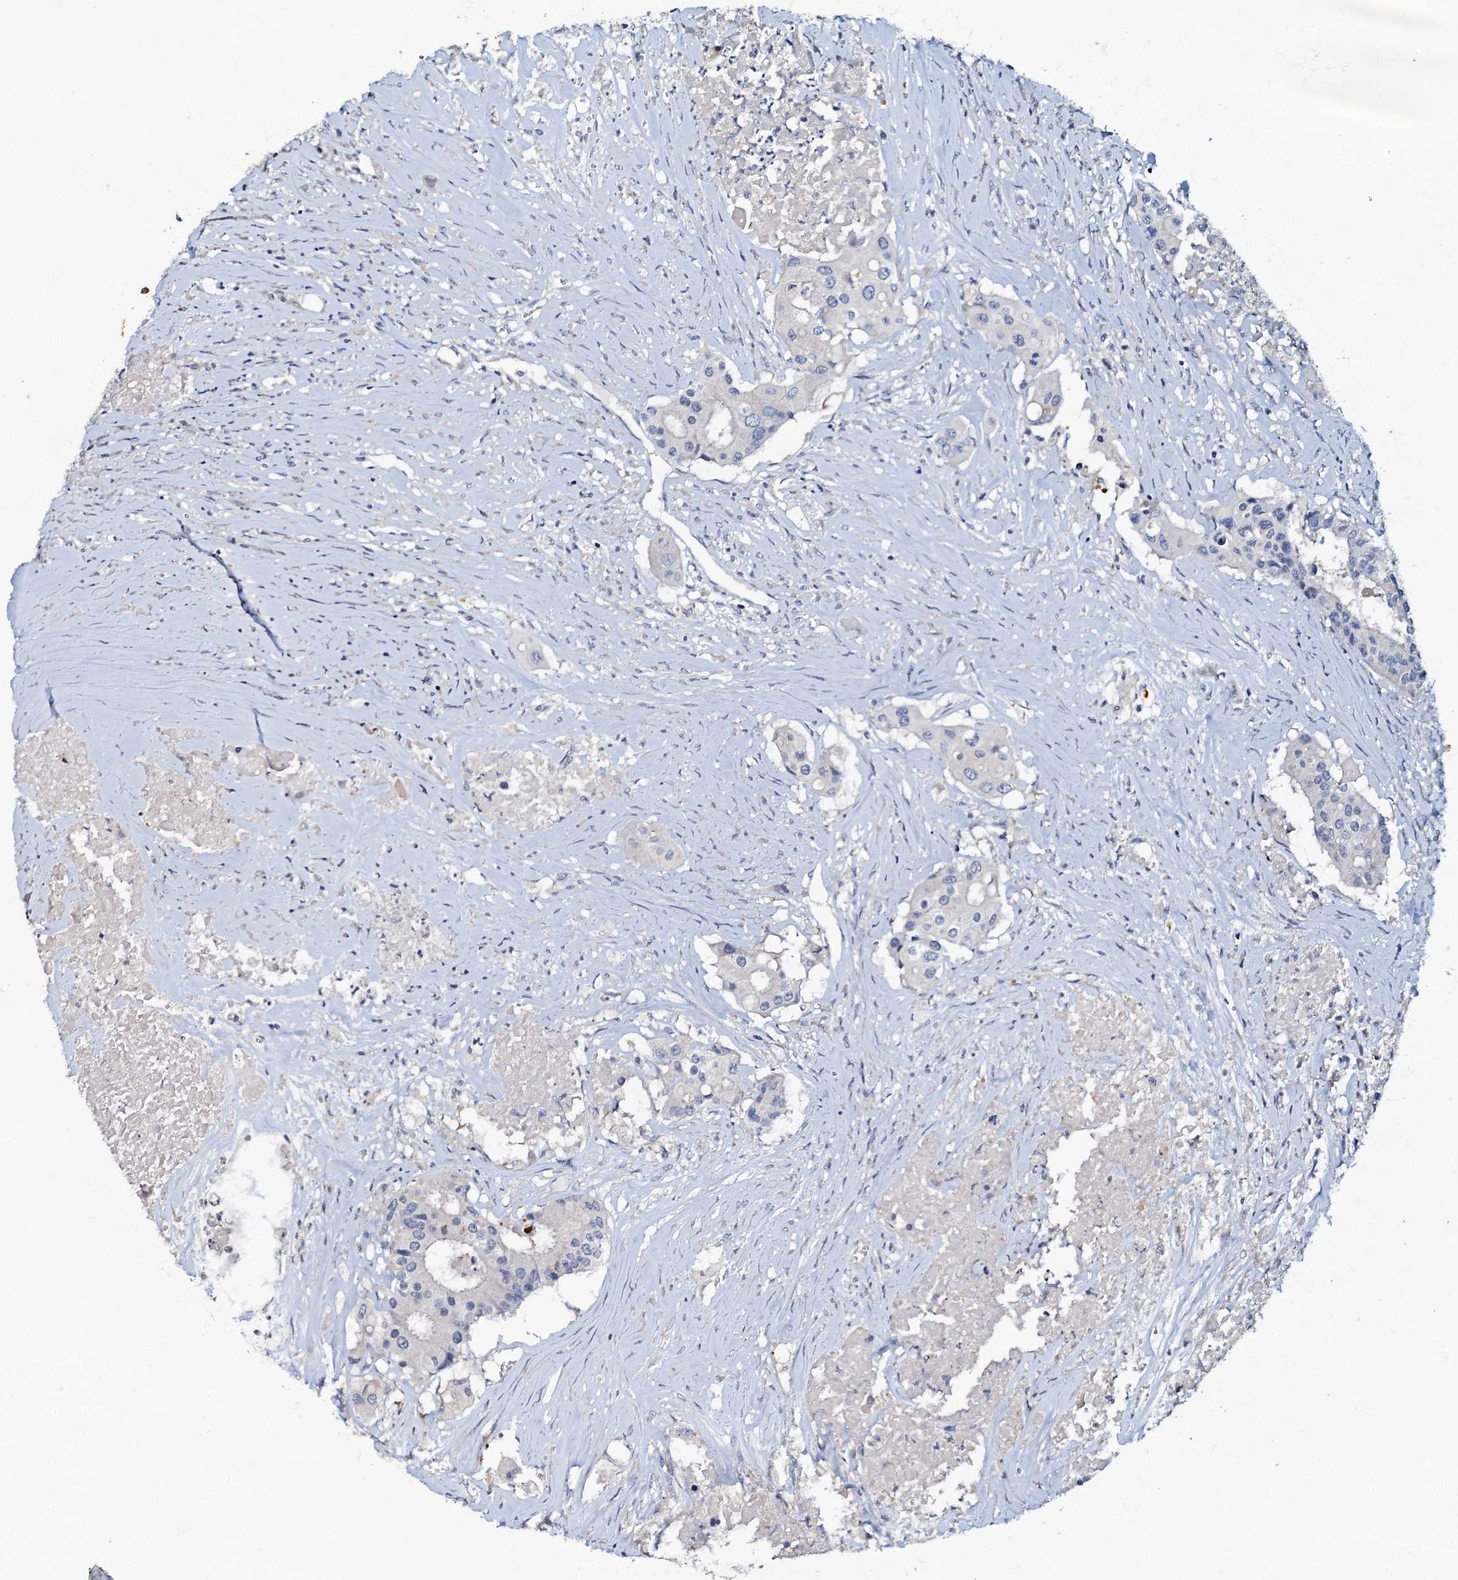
{"staining": {"intensity": "negative", "quantity": "none", "location": "none"}, "tissue": "colorectal cancer", "cell_type": "Tumor cells", "image_type": "cancer", "snomed": [{"axis": "morphology", "description": "Adenocarcinoma, NOS"}, {"axis": "topography", "description": "Colon"}], "caption": "IHC micrograph of neoplastic tissue: human adenocarcinoma (colorectal) stained with DAB (3,3'-diaminobenzidine) reveals no significant protein positivity in tumor cells.", "gene": "OLAH", "patient": {"sex": "male", "age": 77}}